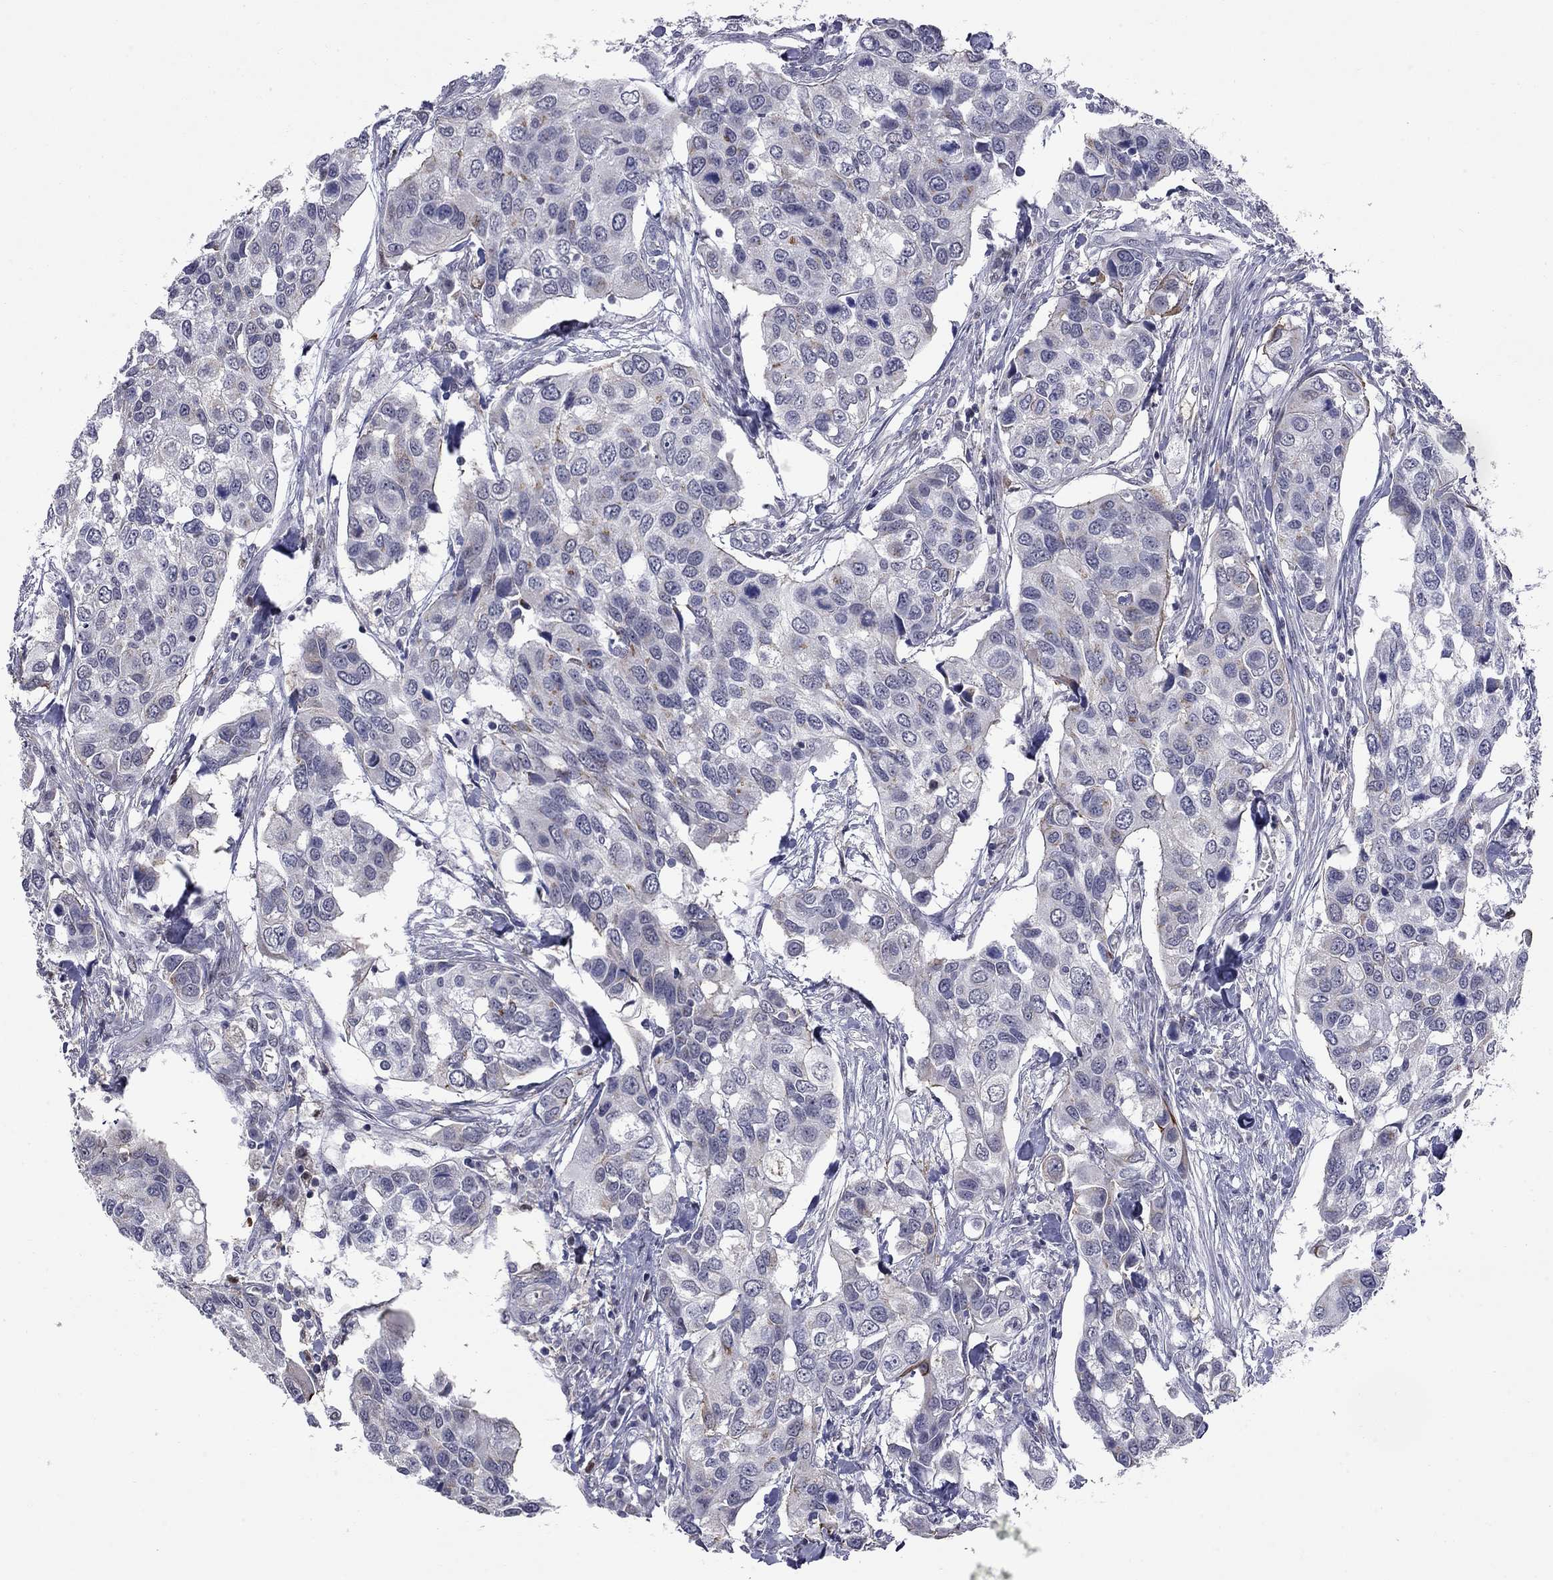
{"staining": {"intensity": "negative", "quantity": "none", "location": "none"}, "tissue": "urothelial cancer", "cell_type": "Tumor cells", "image_type": "cancer", "snomed": [{"axis": "morphology", "description": "Urothelial carcinoma, High grade"}, {"axis": "topography", "description": "Urinary bladder"}], "caption": "Human urothelial cancer stained for a protein using immunohistochemistry (IHC) demonstrates no expression in tumor cells.", "gene": "HTR4", "patient": {"sex": "male", "age": 60}}